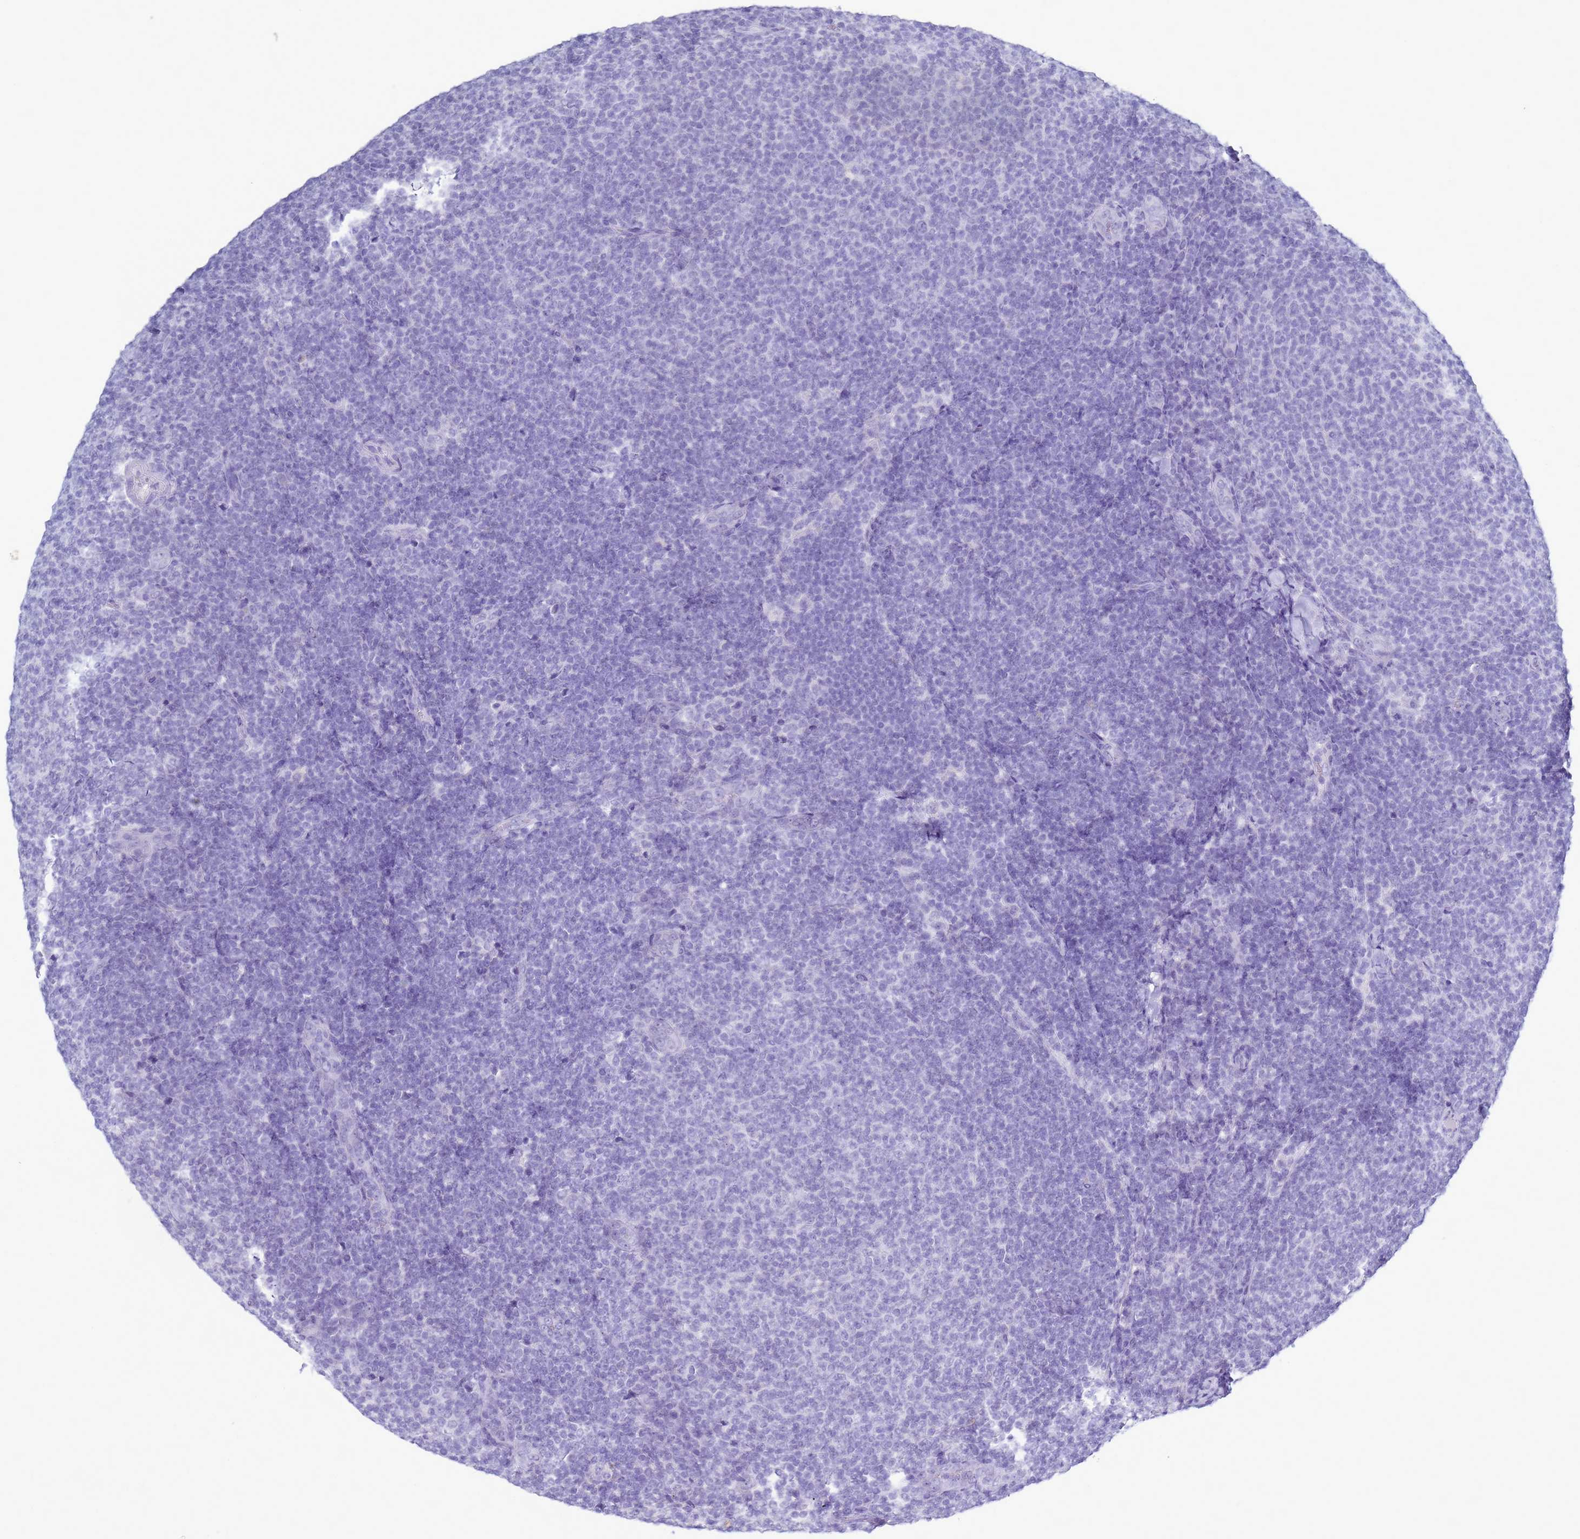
{"staining": {"intensity": "negative", "quantity": "none", "location": "none"}, "tissue": "lymphoma", "cell_type": "Tumor cells", "image_type": "cancer", "snomed": [{"axis": "morphology", "description": "Malignant lymphoma, non-Hodgkin's type, Low grade"}, {"axis": "topography", "description": "Lymph node"}], "caption": "A micrograph of low-grade malignant lymphoma, non-Hodgkin's type stained for a protein demonstrates no brown staining in tumor cells. (Stains: DAB IHC with hematoxylin counter stain, Microscopy: brightfield microscopy at high magnification).", "gene": "B3GNT8", "patient": {"sex": "male", "age": 66}}